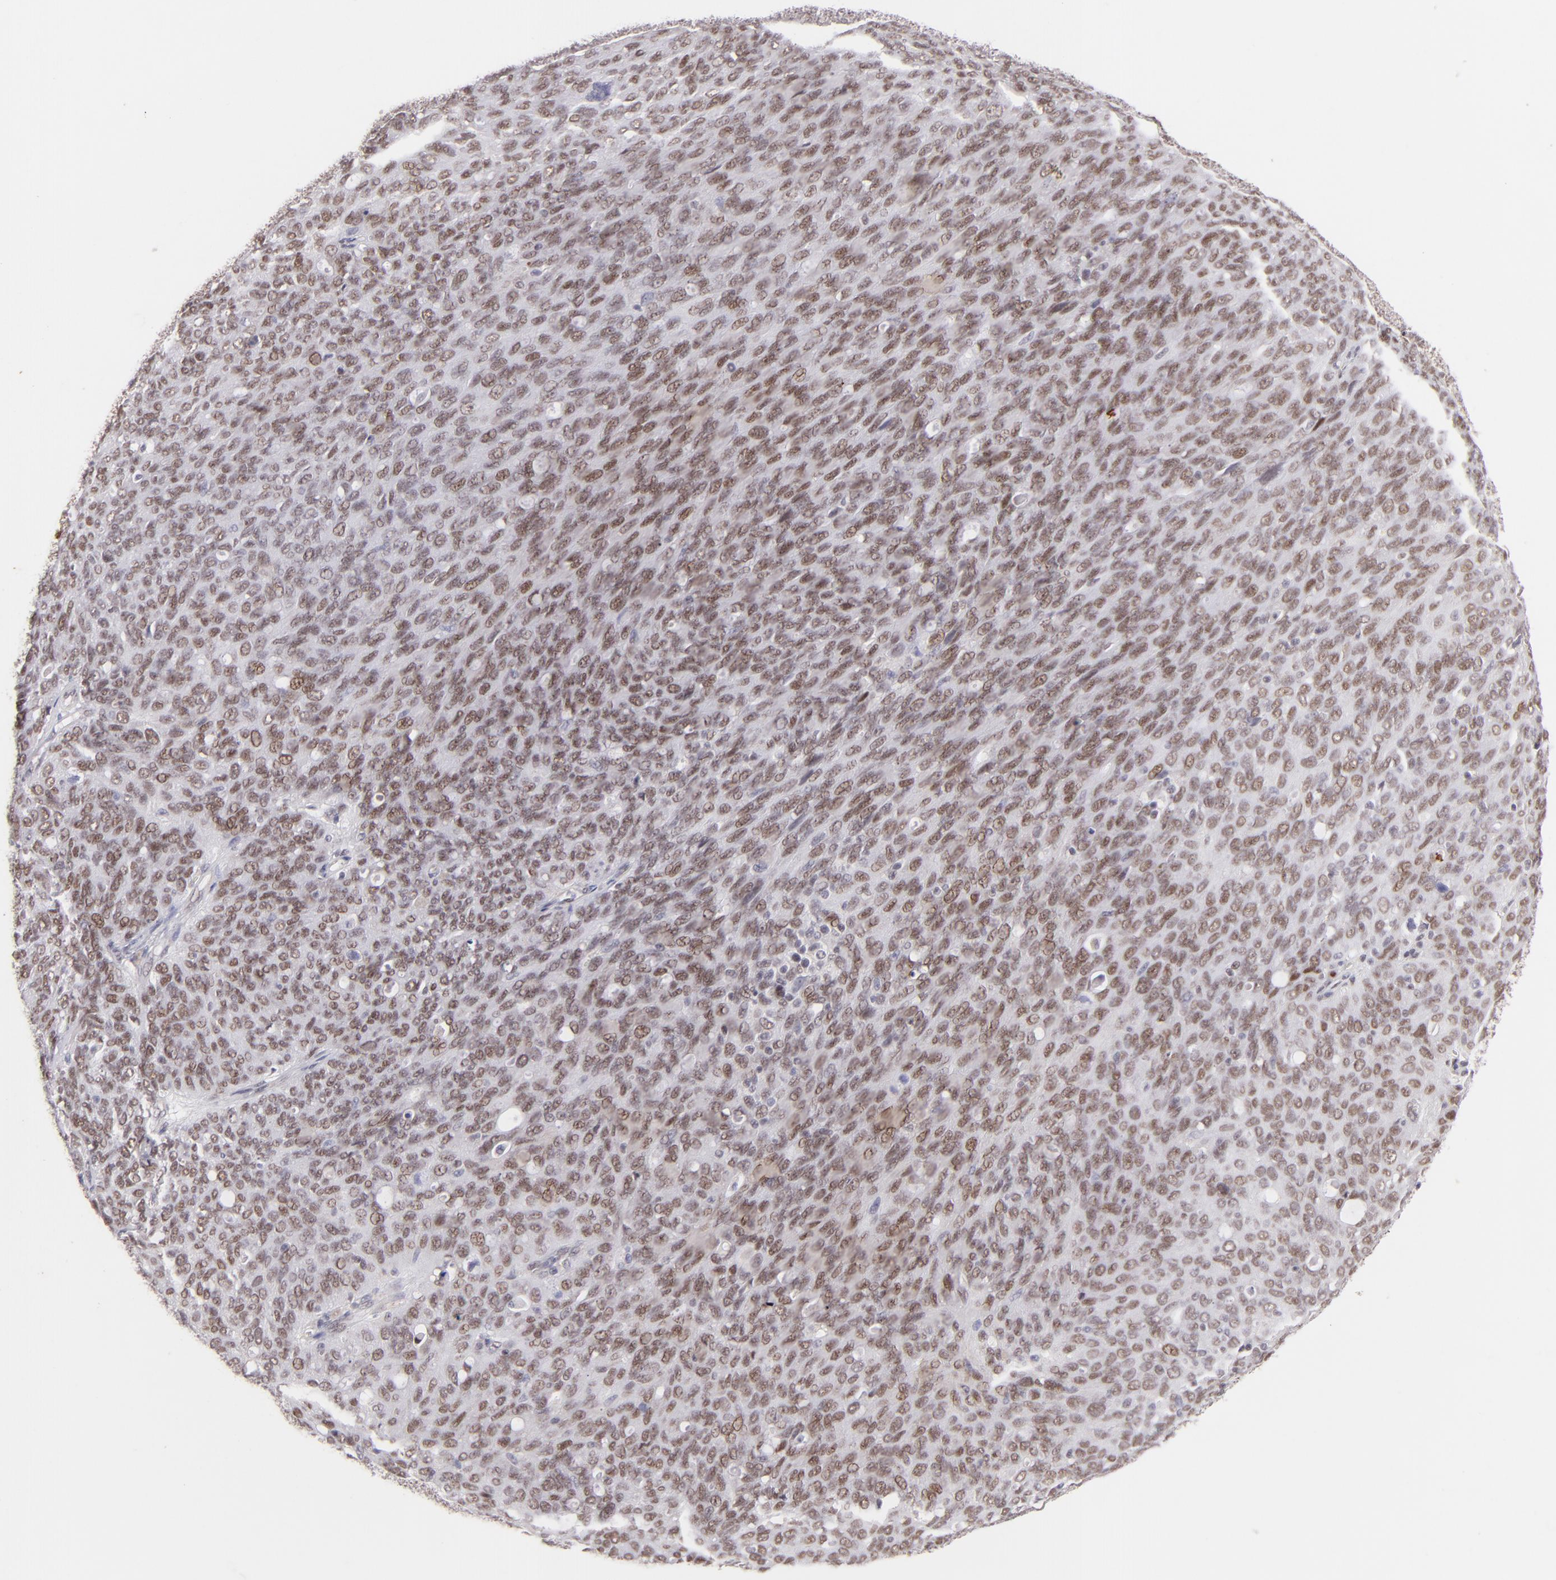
{"staining": {"intensity": "weak", "quantity": ">75%", "location": "nuclear"}, "tissue": "ovarian cancer", "cell_type": "Tumor cells", "image_type": "cancer", "snomed": [{"axis": "morphology", "description": "Carcinoma, endometroid"}, {"axis": "topography", "description": "Ovary"}], "caption": "Ovarian endometroid carcinoma stained with IHC exhibits weak nuclear expression in about >75% of tumor cells.", "gene": "POU2F1", "patient": {"sex": "female", "age": 60}}